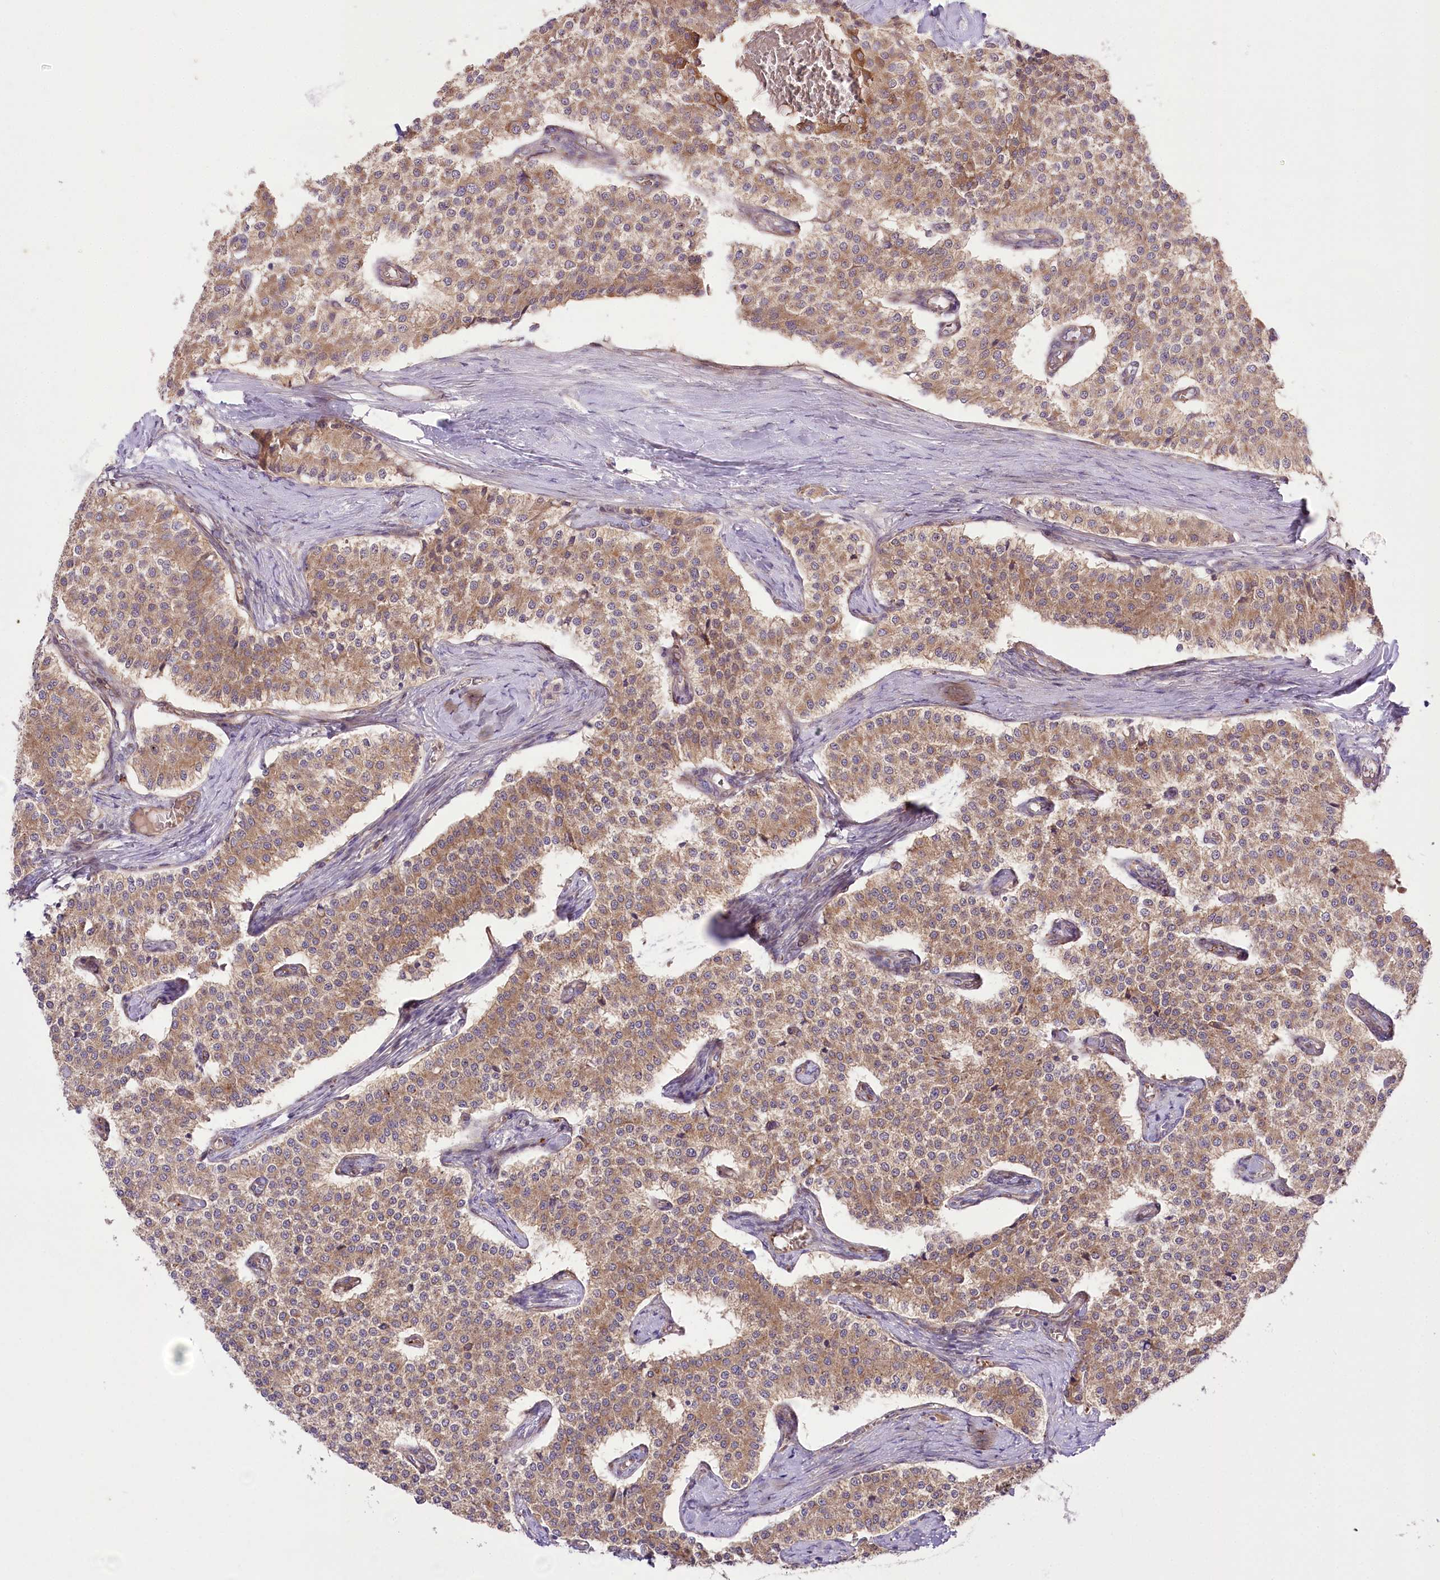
{"staining": {"intensity": "moderate", "quantity": ">75%", "location": "cytoplasmic/membranous"}, "tissue": "carcinoid", "cell_type": "Tumor cells", "image_type": "cancer", "snomed": [{"axis": "morphology", "description": "Carcinoid, malignant, NOS"}, {"axis": "topography", "description": "Colon"}], "caption": "Brown immunohistochemical staining in human carcinoid exhibits moderate cytoplasmic/membranous expression in about >75% of tumor cells.", "gene": "TRUB1", "patient": {"sex": "female", "age": 52}}